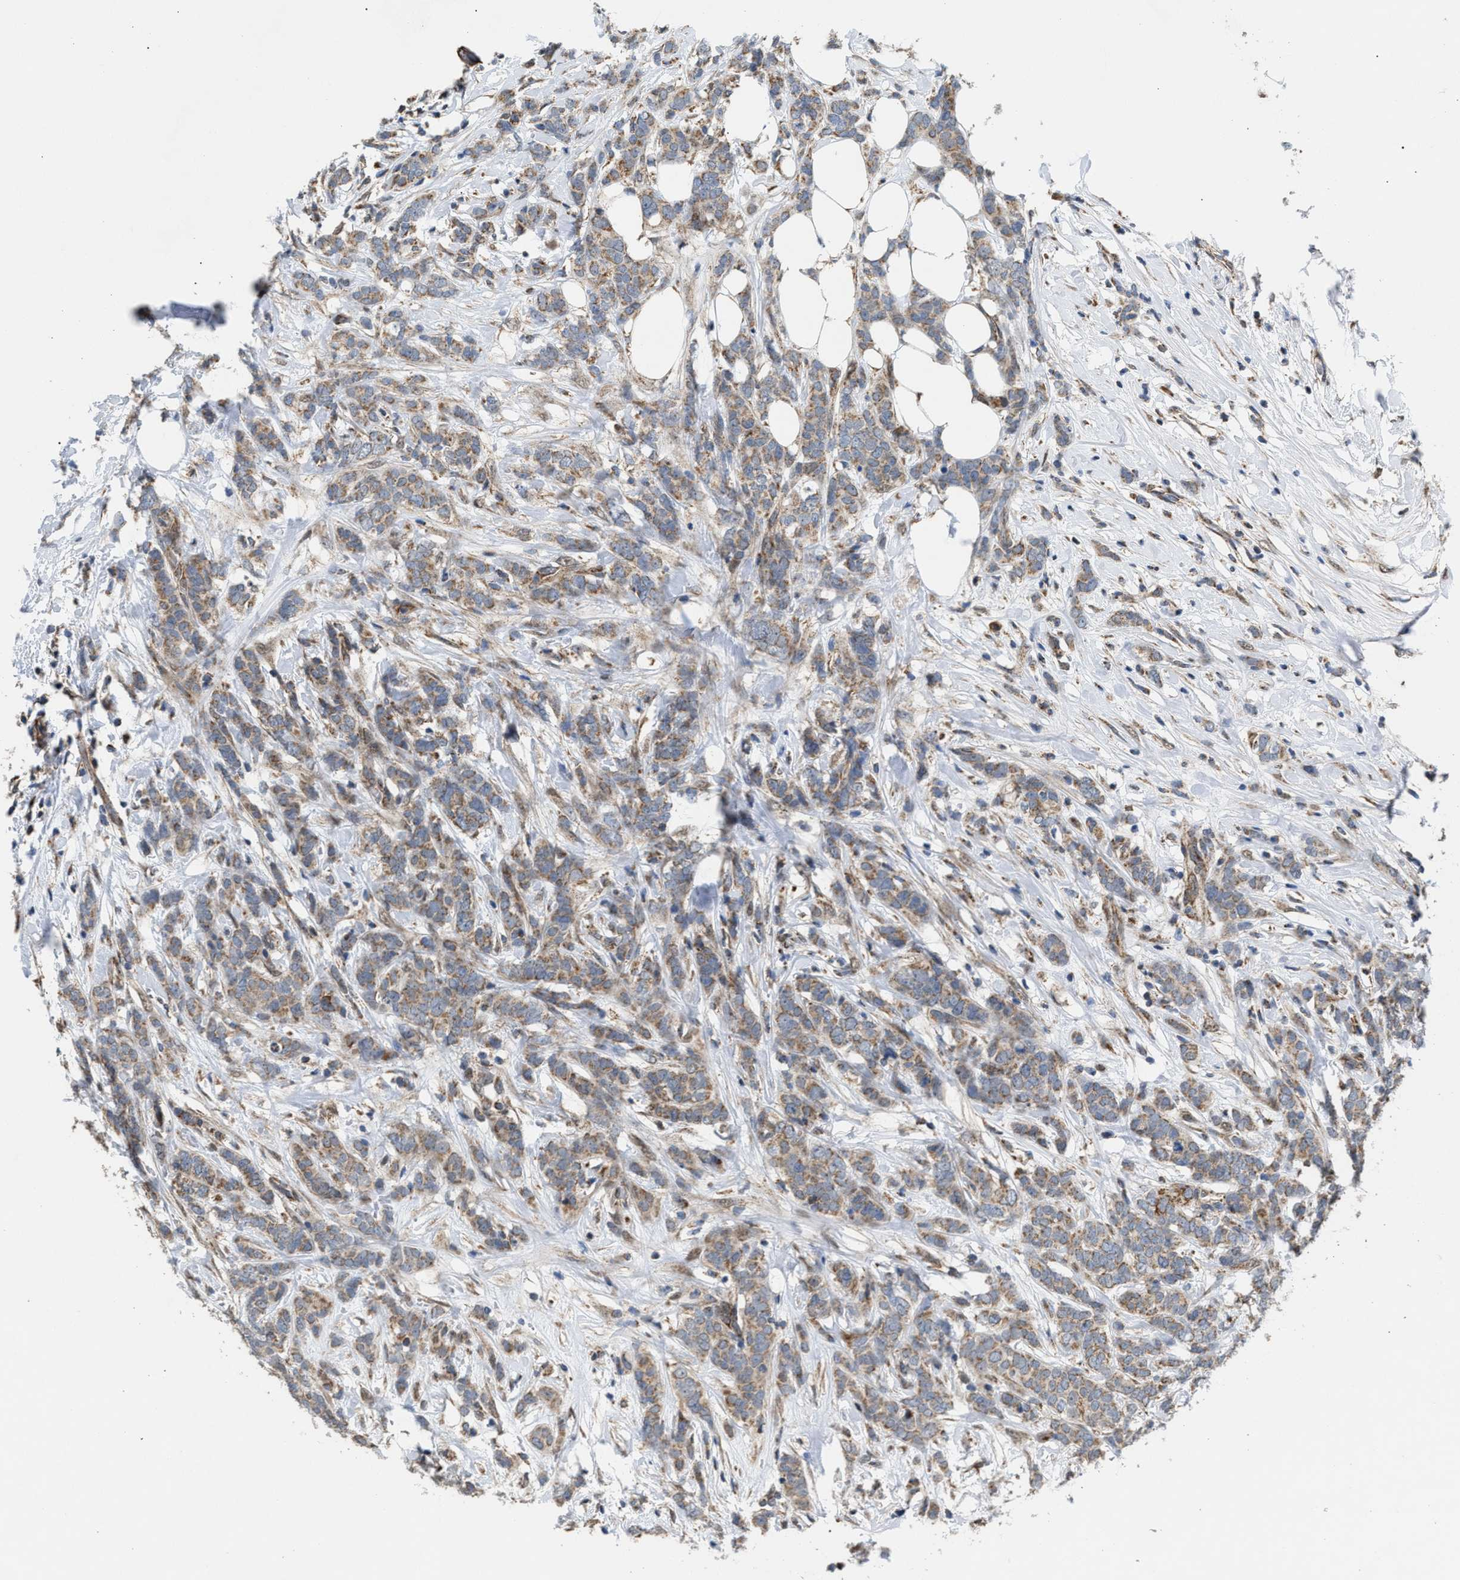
{"staining": {"intensity": "weak", "quantity": ">75%", "location": "cytoplasmic/membranous"}, "tissue": "breast cancer", "cell_type": "Tumor cells", "image_type": "cancer", "snomed": [{"axis": "morphology", "description": "Lobular carcinoma"}, {"axis": "topography", "description": "Skin"}, {"axis": "topography", "description": "Breast"}], "caption": "Brown immunohistochemical staining in breast cancer reveals weak cytoplasmic/membranous positivity in about >75% of tumor cells.", "gene": "TACO1", "patient": {"sex": "female", "age": 46}}